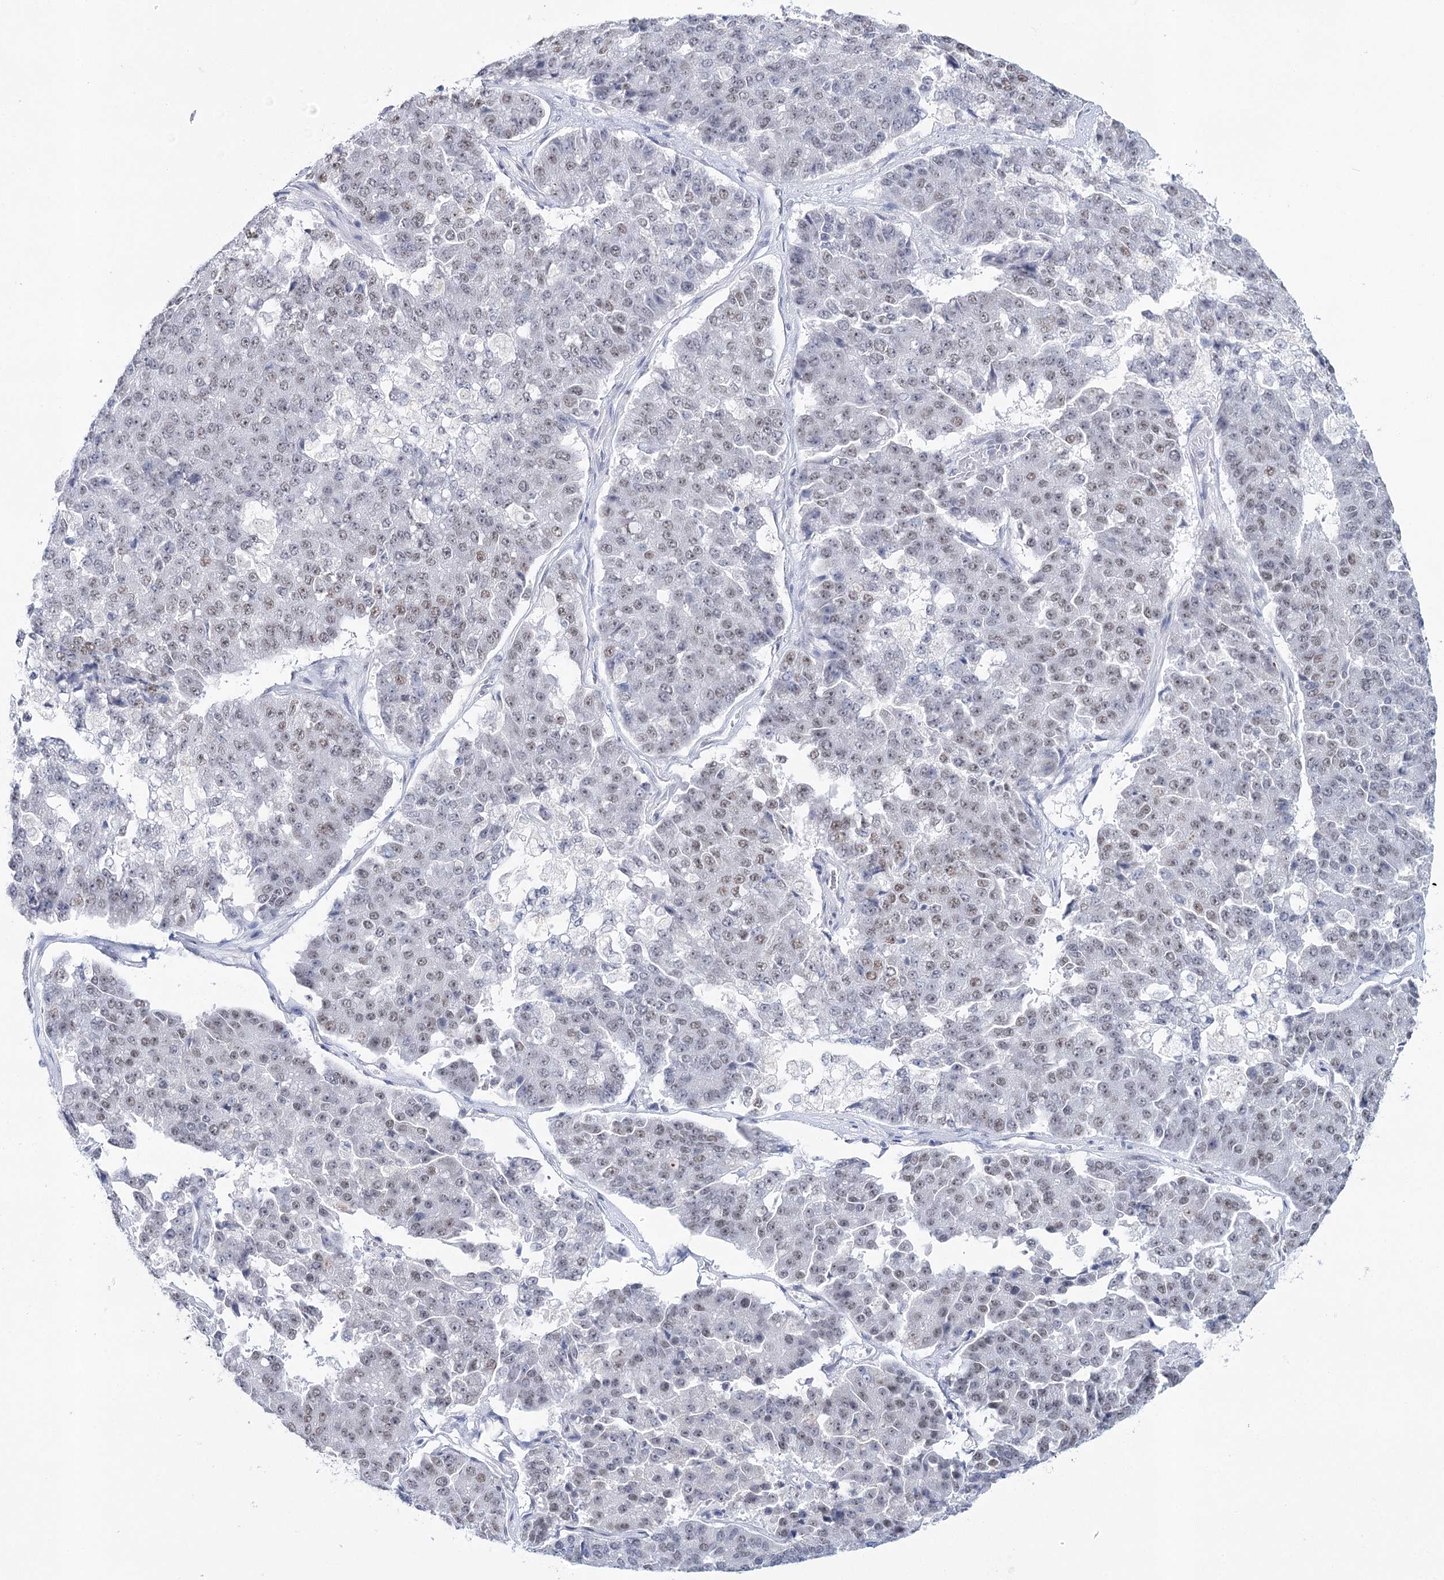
{"staining": {"intensity": "weak", "quantity": ">75%", "location": "nuclear"}, "tissue": "pancreatic cancer", "cell_type": "Tumor cells", "image_type": "cancer", "snomed": [{"axis": "morphology", "description": "Adenocarcinoma, NOS"}, {"axis": "topography", "description": "Pancreas"}], "caption": "Pancreatic cancer was stained to show a protein in brown. There is low levels of weak nuclear staining in approximately >75% of tumor cells. (IHC, brightfield microscopy, high magnification).", "gene": "ZC3H8", "patient": {"sex": "male", "age": 50}}